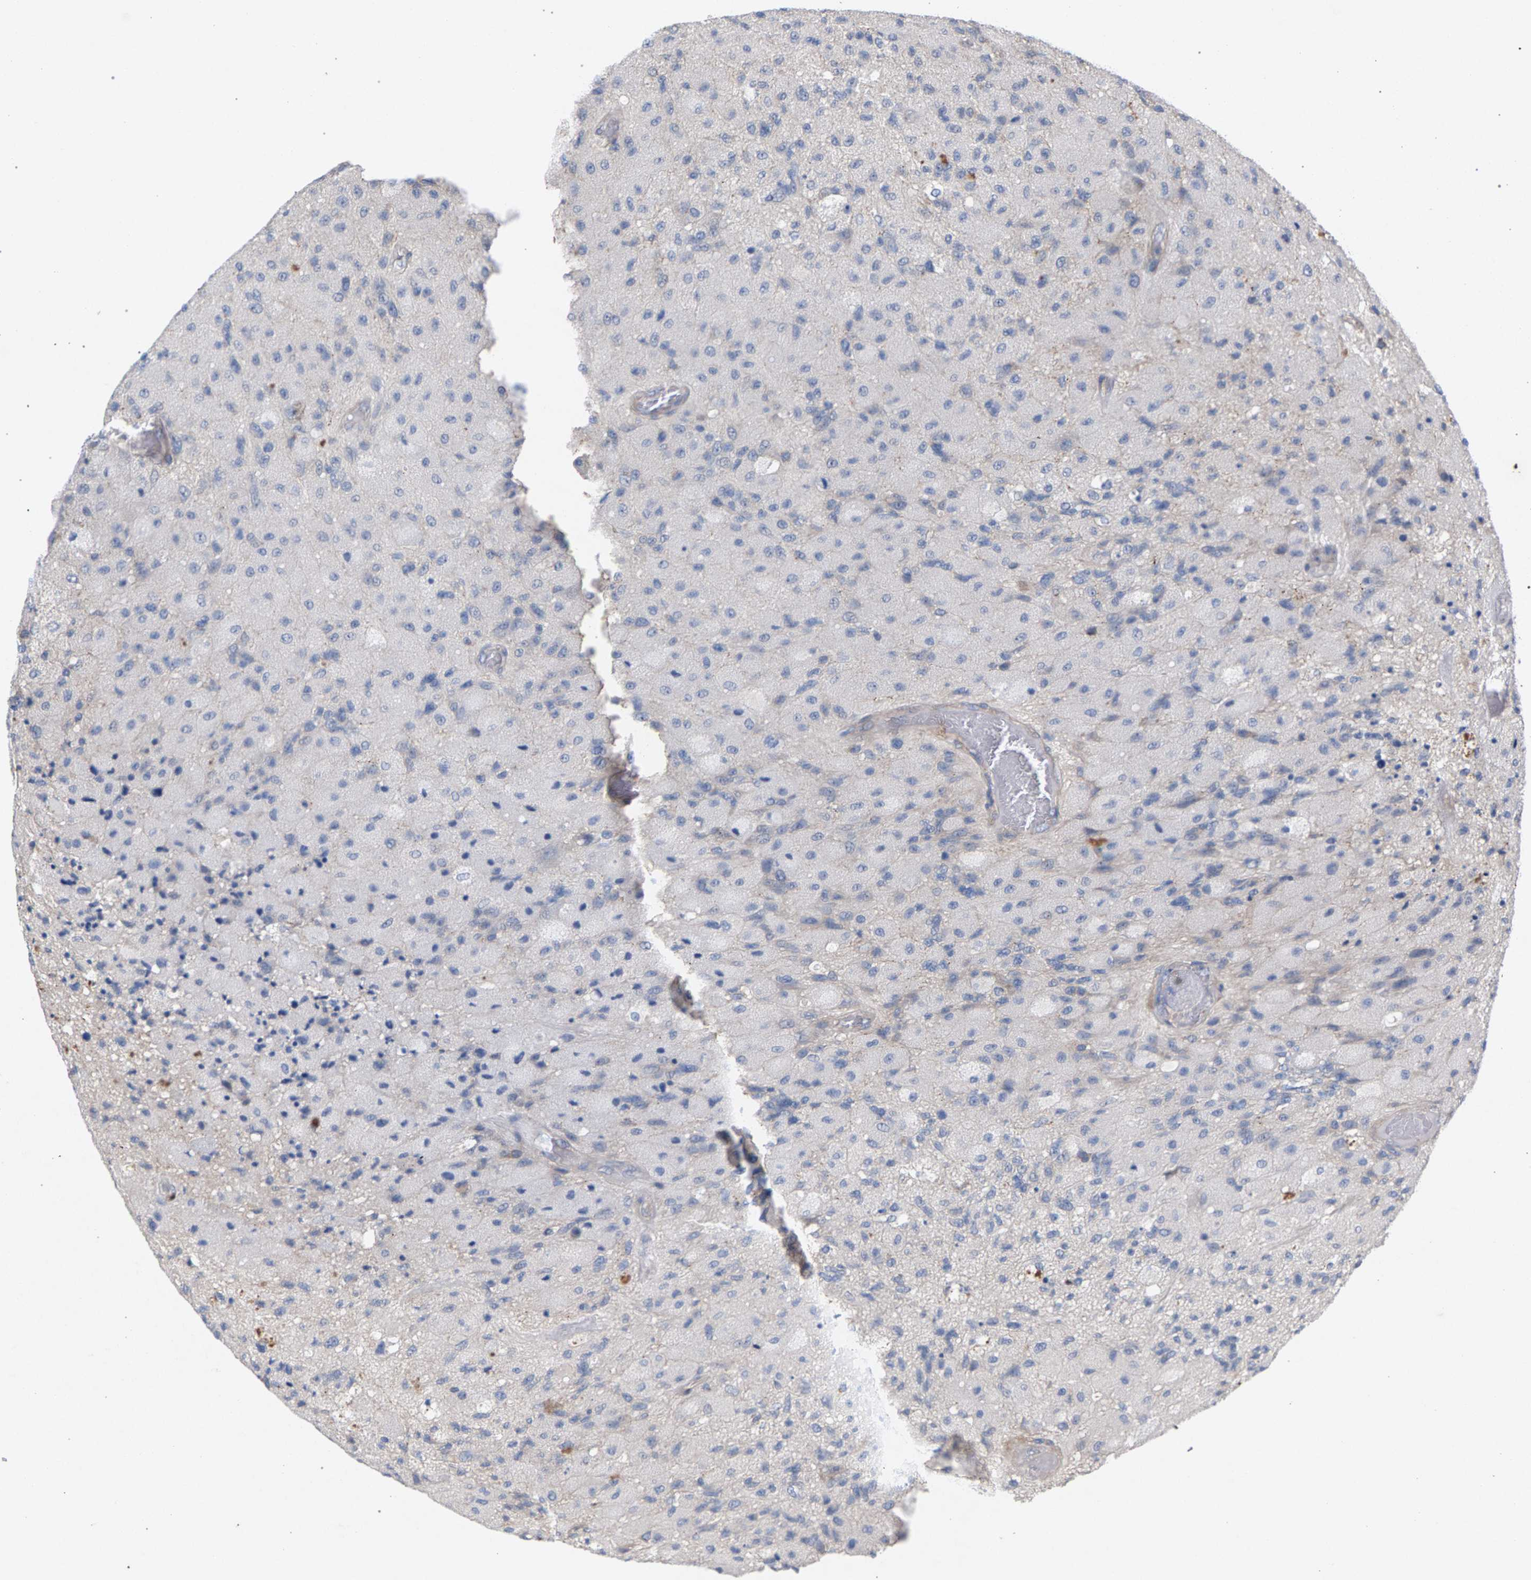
{"staining": {"intensity": "negative", "quantity": "none", "location": "none"}, "tissue": "glioma", "cell_type": "Tumor cells", "image_type": "cancer", "snomed": [{"axis": "morphology", "description": "Normal tissue, NOS"}, {"axis": "morphology", "description": "Glioma, malignant, High grade"}, {"axis": "topography", "description": "Cerebral cortex"}], "caption": "This is a histopathology image of immunohistochemistry (IHC) staining of glioma, which shows no expression in tumor cells. (DAB (3,3'-diaminobenzidine) IHC with hematoxylin counter stain).", "gene": "MAMDC2", "patient": {"sex": "male", "age": 77}}